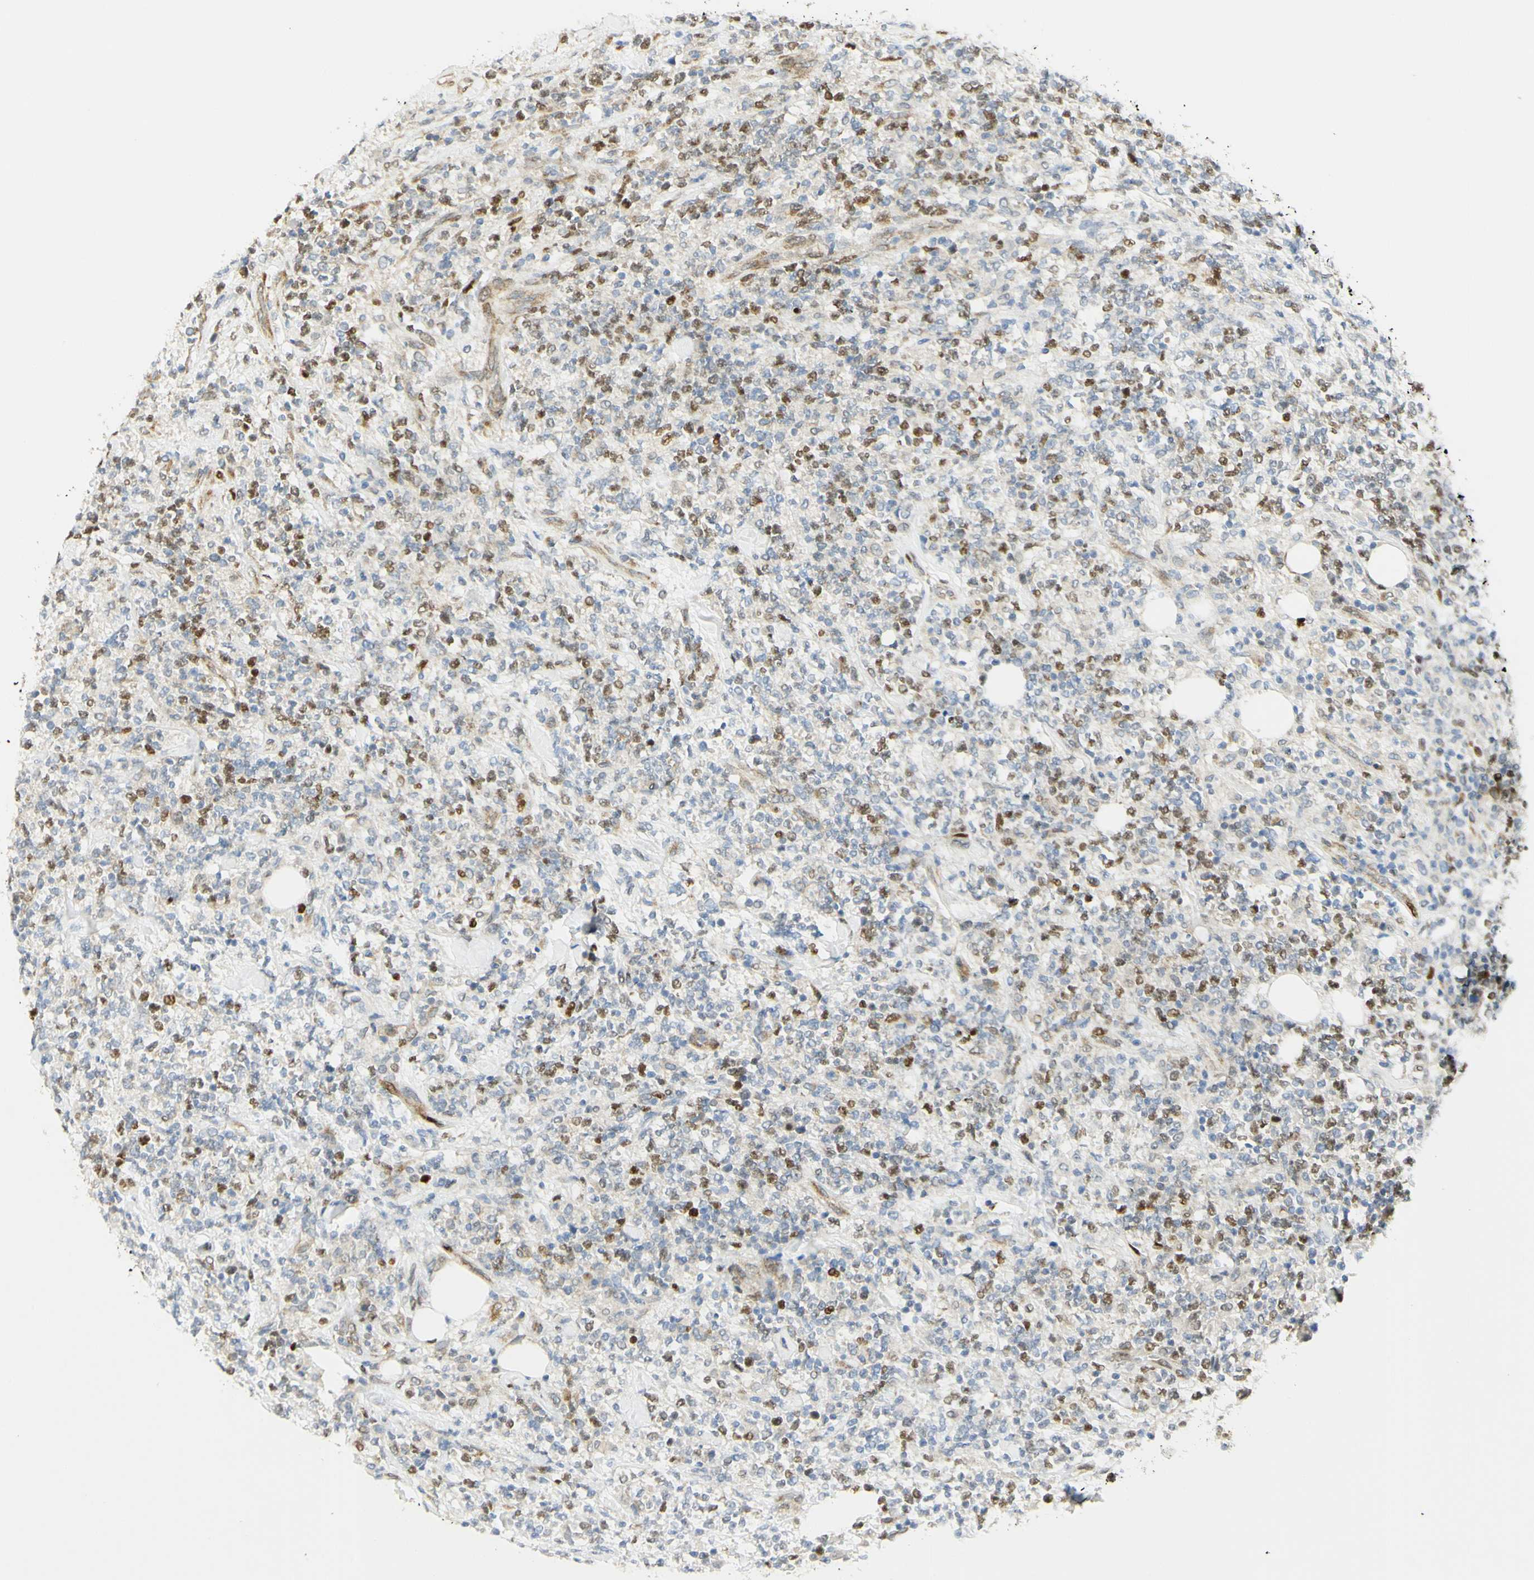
{"staining": {"intensity": "strong", "quantity": "25%-75%", "location": "nuclear"}, "tissue": "lymphoma", "cell_type": "Tumor cells", "image_type": "cancer", "snomed": [{"axis": "morphology", "description": "Malignant lymphoma, non-Hodgkin's type, High grade"}, {"axis": "topography", "description": "Soft tissue"}], "caption": "The photomicrograph displays immunohistochemical staining of malignant lymphoma, non-Hodgkin's type (high-grade). There is strong nuclear staining is present in approximately 25%-75% of tumor cells.", "gene": "E2F1", "patient": {"sex": "male", "age": 18}}